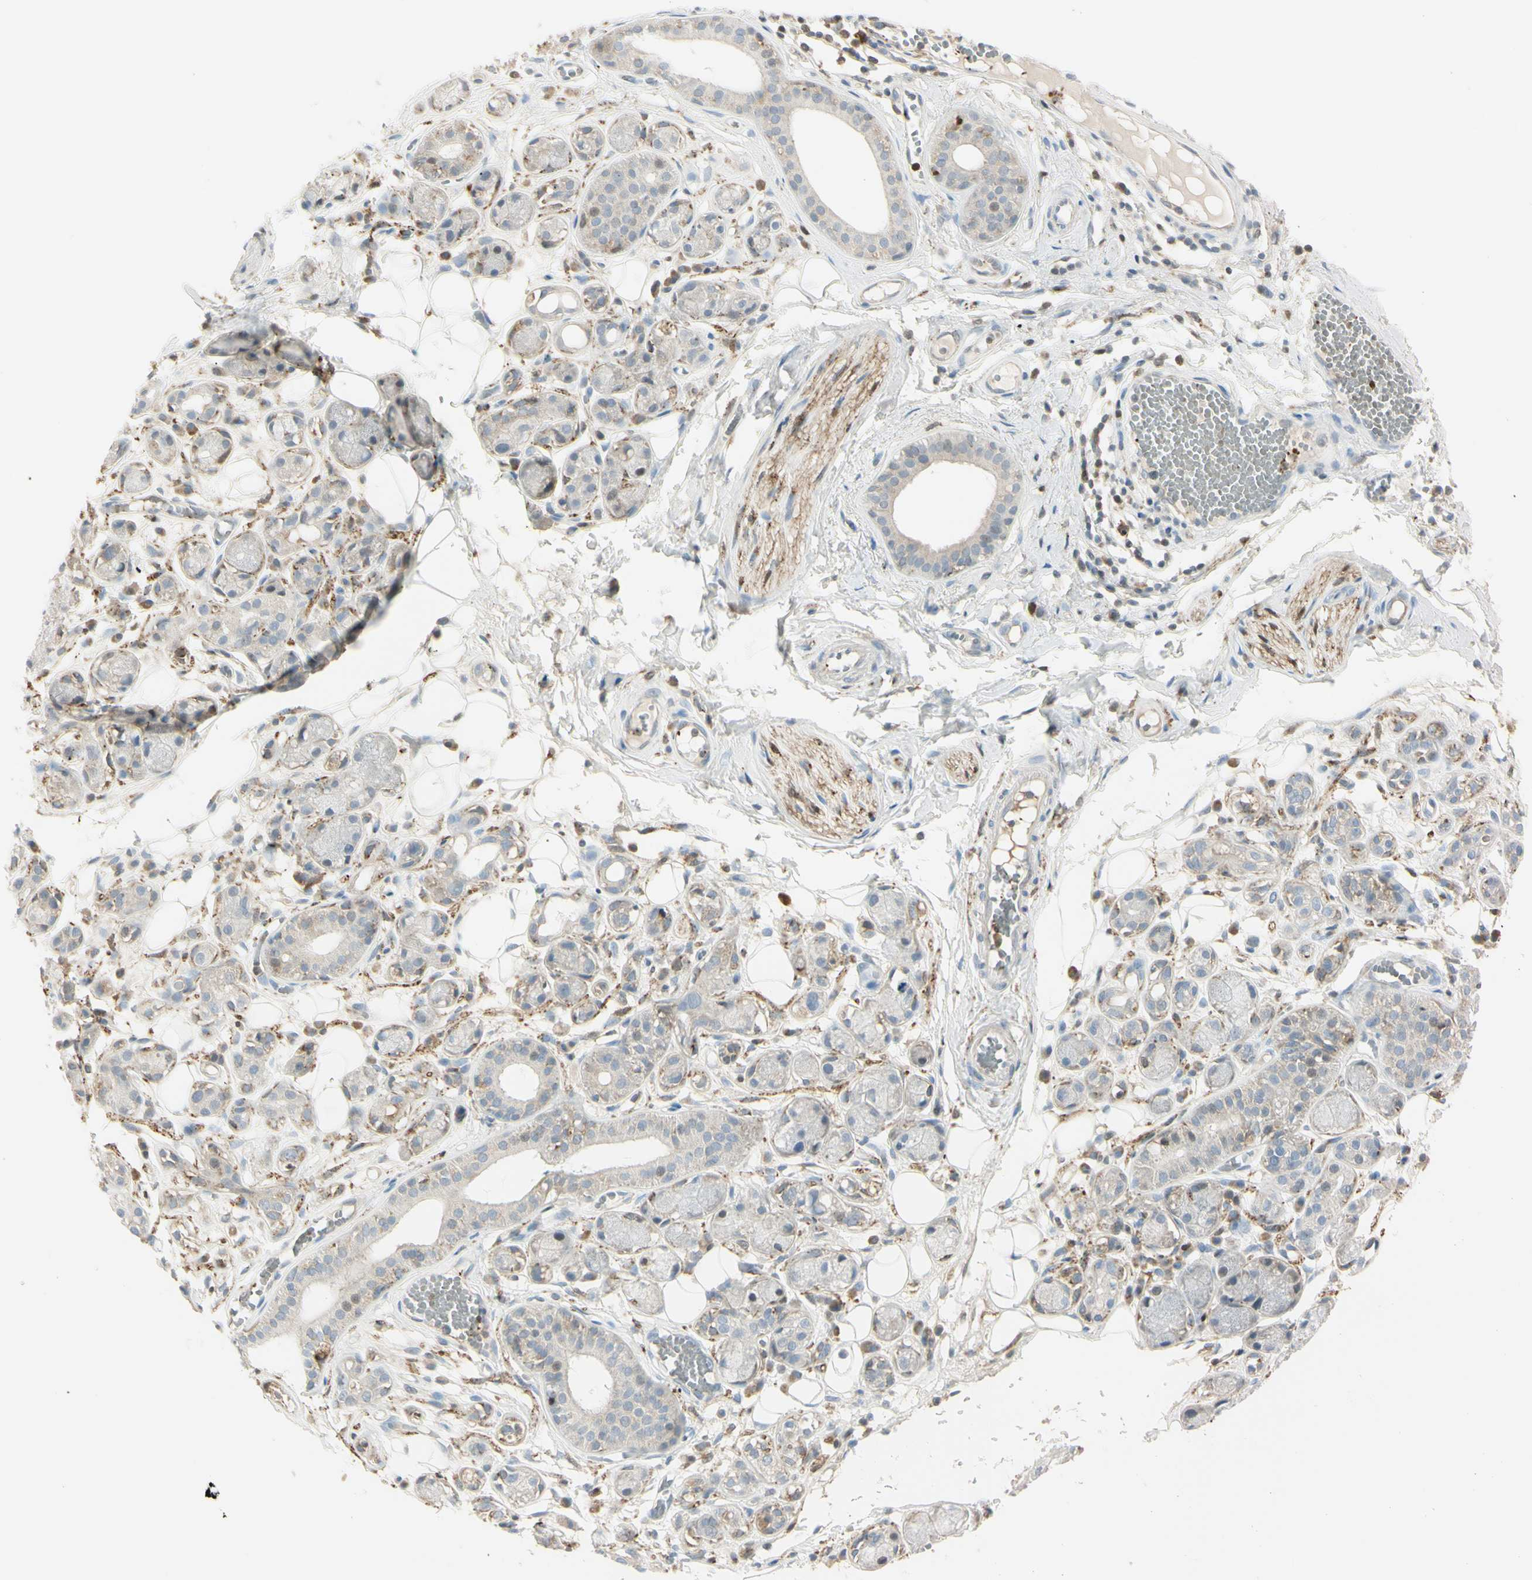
{"staining": {"intensity": "weak", "quantity": ">75%", "location": "cytoplasmic/membranous"}, "tissue": "adipose tissue", "cell_type": "Adipocytes", "image_type": "normal", "snomed": [{"axis": "morphology", "description": "Normal tissue, NOS"}, {"axis": "morphology", "description": "Inflammation, NOS"}, {"axis": "topography", "description": "Vascular tissue"}, {"axis": "topography", "description": "Salivary gland"}], "caption": "Normal adipose tissue demonstrates weak cytoplasmic/membranous positivity in about >75% of adipocytes (DAB IHC, brown staining for protein, blue staining for nuclei)..", "gene": "CYRIB", "patient": {"sex": "female", "age": 75}}